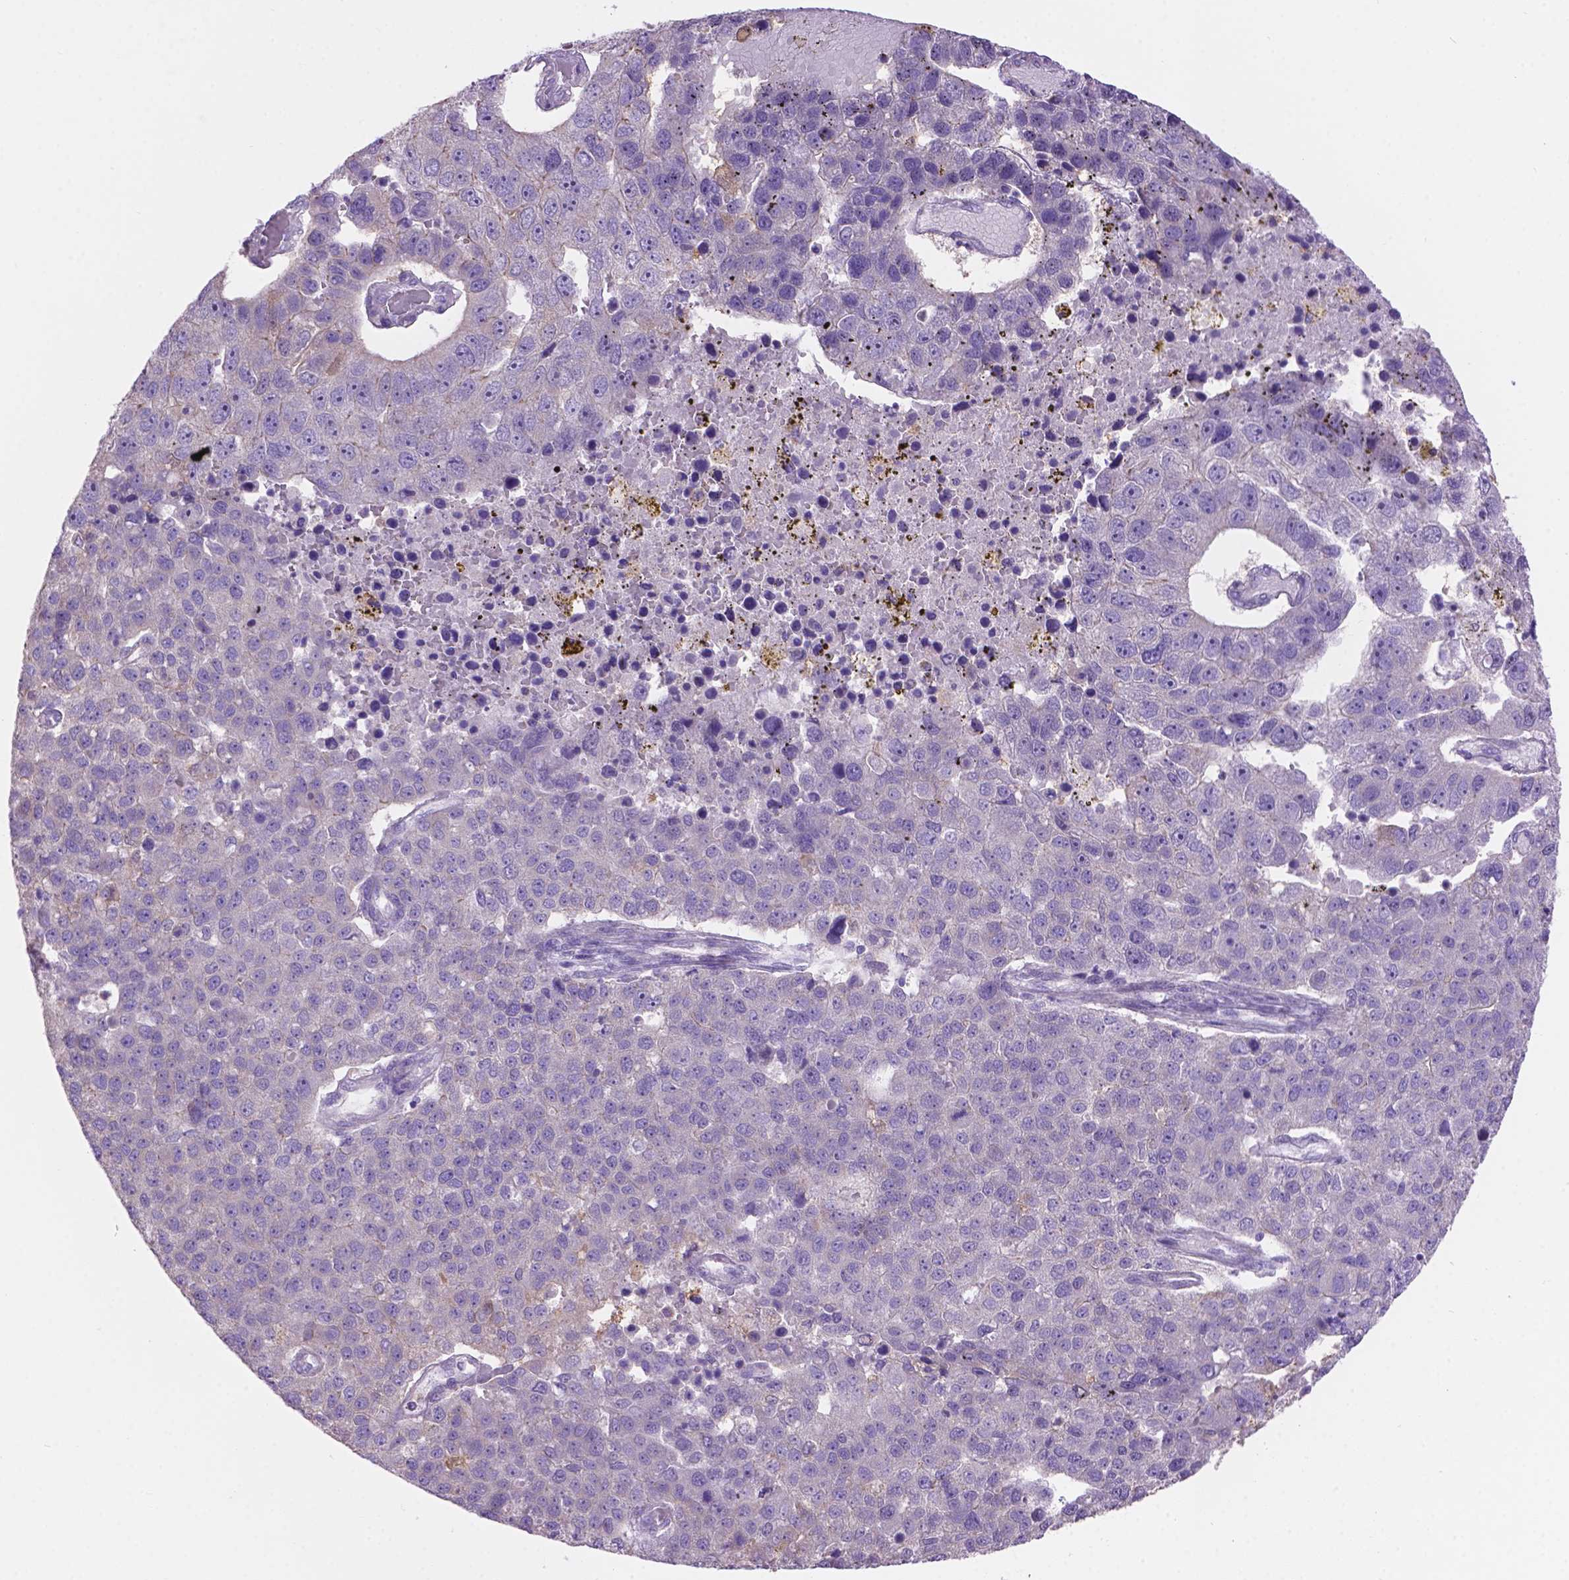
{"staining": {"intensity": "negative", "quantity": "none", "location": "none"}, "tissue": "pancreatic cancer", "cell_type": "Tumor cells", "image_type": "cancer", "snomed": [{"axis": "morphology", "description": "Adenocarcinoma, NOS"}, {"axis": "topography", "description": "Pancreas"}], "caption": "Photomicrograph shows no significant protein expression in tumor cells of pancreatic cancer. (Stains: DAB immunohistochemistry with hematoxylin counter stain, Microscopy: brightfield microscopy at high magnification).", "gene": "CDH7", "patient": {"sex": "female", "age": 61}}